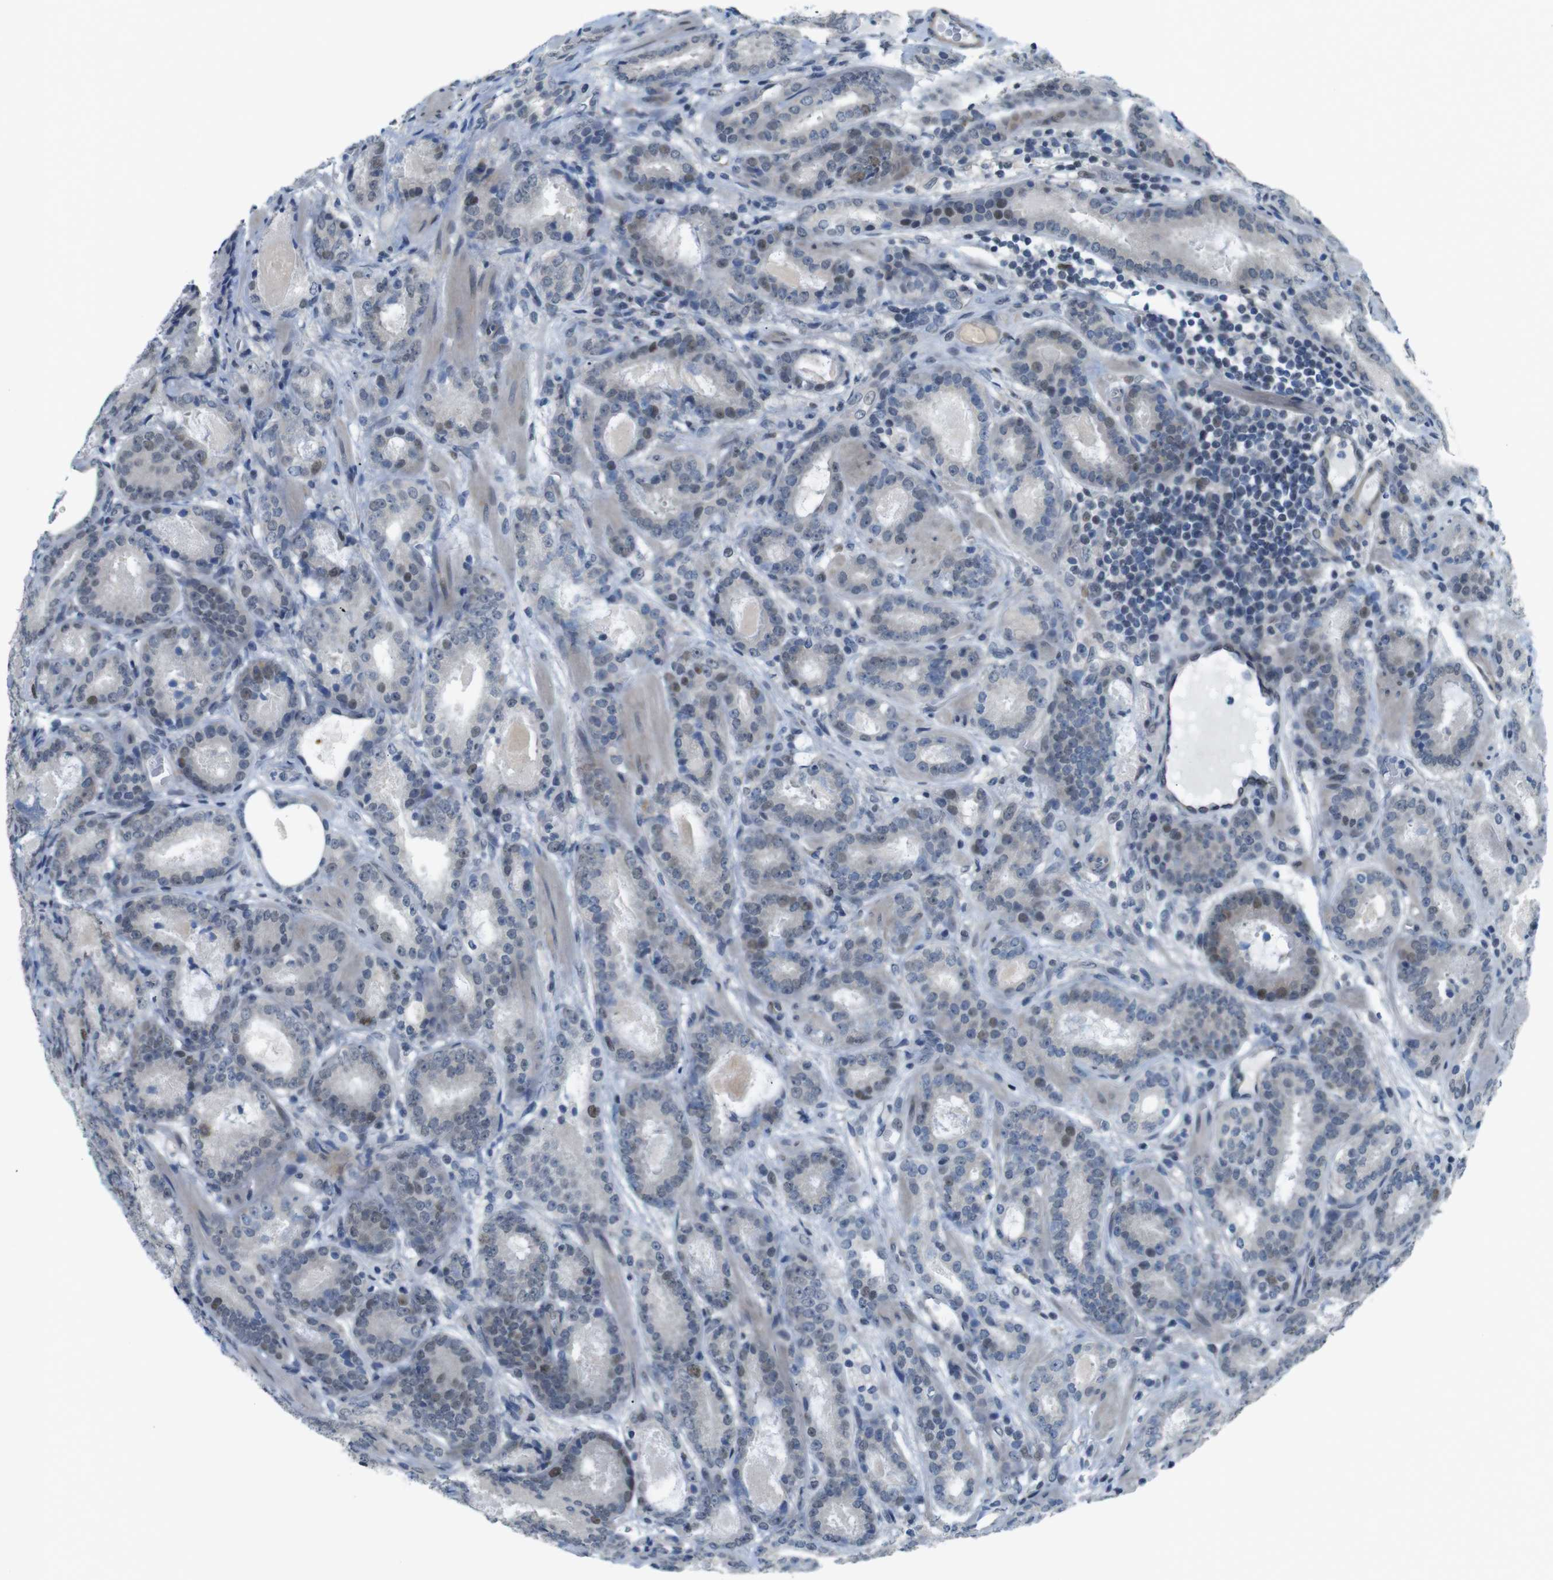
{"staining": {"intensity": "weak", "quantity": "<25%", "location": "nuclear"}, "tissue": "prostate cancer", "cell_type": "Tumor cells", "image_type": "cancer", "snomed": [{"axis": "morphology", "description": "Adenocarcinoma, Low grade"}, {"axis": "topography", "description": "Prostate"}], "caption": "This is an immunohistochemistry (IHC) image of human adenocarcinoma (low-grade) (prostate). There is no expression in tumor cells.", "gene": "SMCO2", "patient": {"sex": "male", "age": 69}}